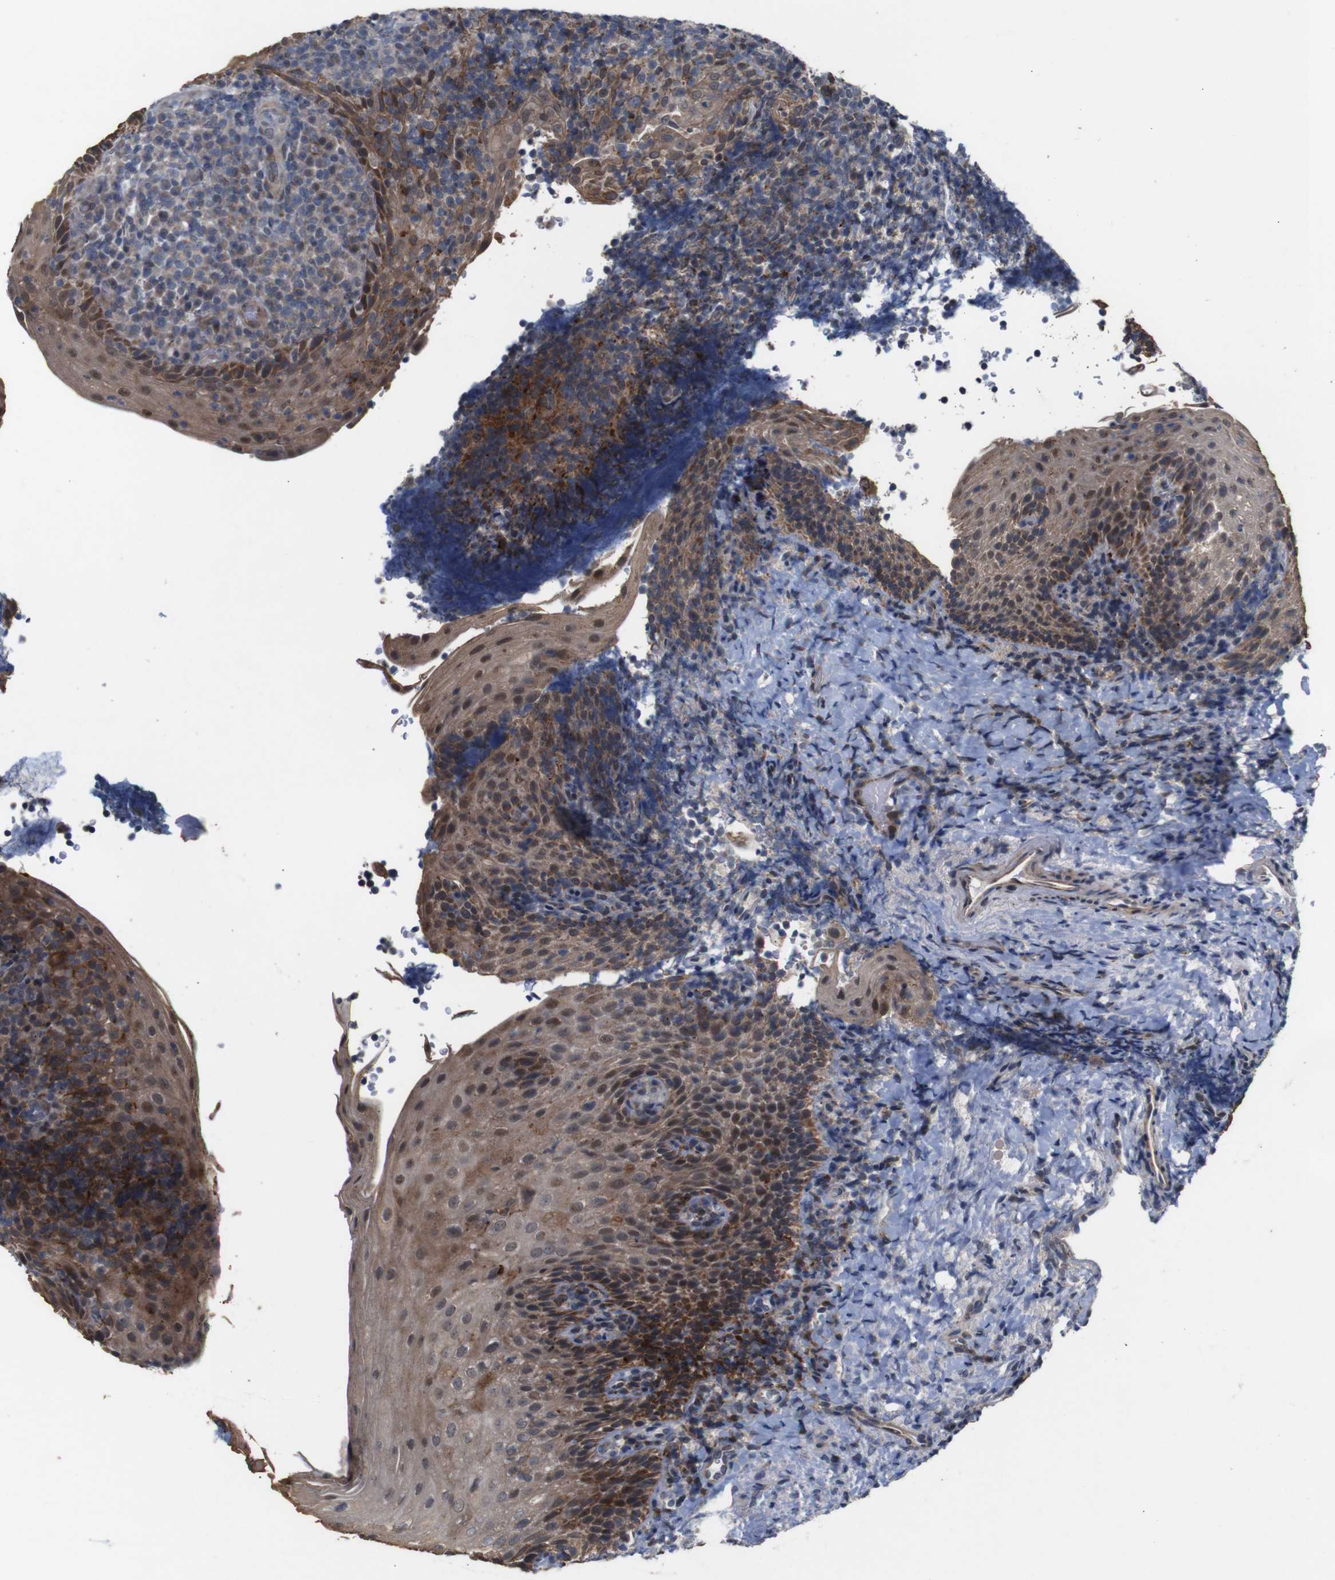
{"staining": {"intensity": "weak", "quantity": "25%-75%", "location": "cytoplasmic/membranous"}, "tissue": "tonsil", "cell_type": "Germinal center cells", "image_type": "normal", "snomed": [{"axis": "morphology", "description": "Normal tissue, NOS"}, {"axis": "topography", "description": "Tonsil"}], "caption": "Protein expression by immunohistochemistry (IHC) demonstrates weak cytoplasmic/membranous expression in approximately 25%-75% of germinal center cells in unremarkable tonsil. (DAB = brown stain, brightfield microscopy at high magnification).", "gene": "ATP7B", "patient": {"sex": "male", "age": 37}}